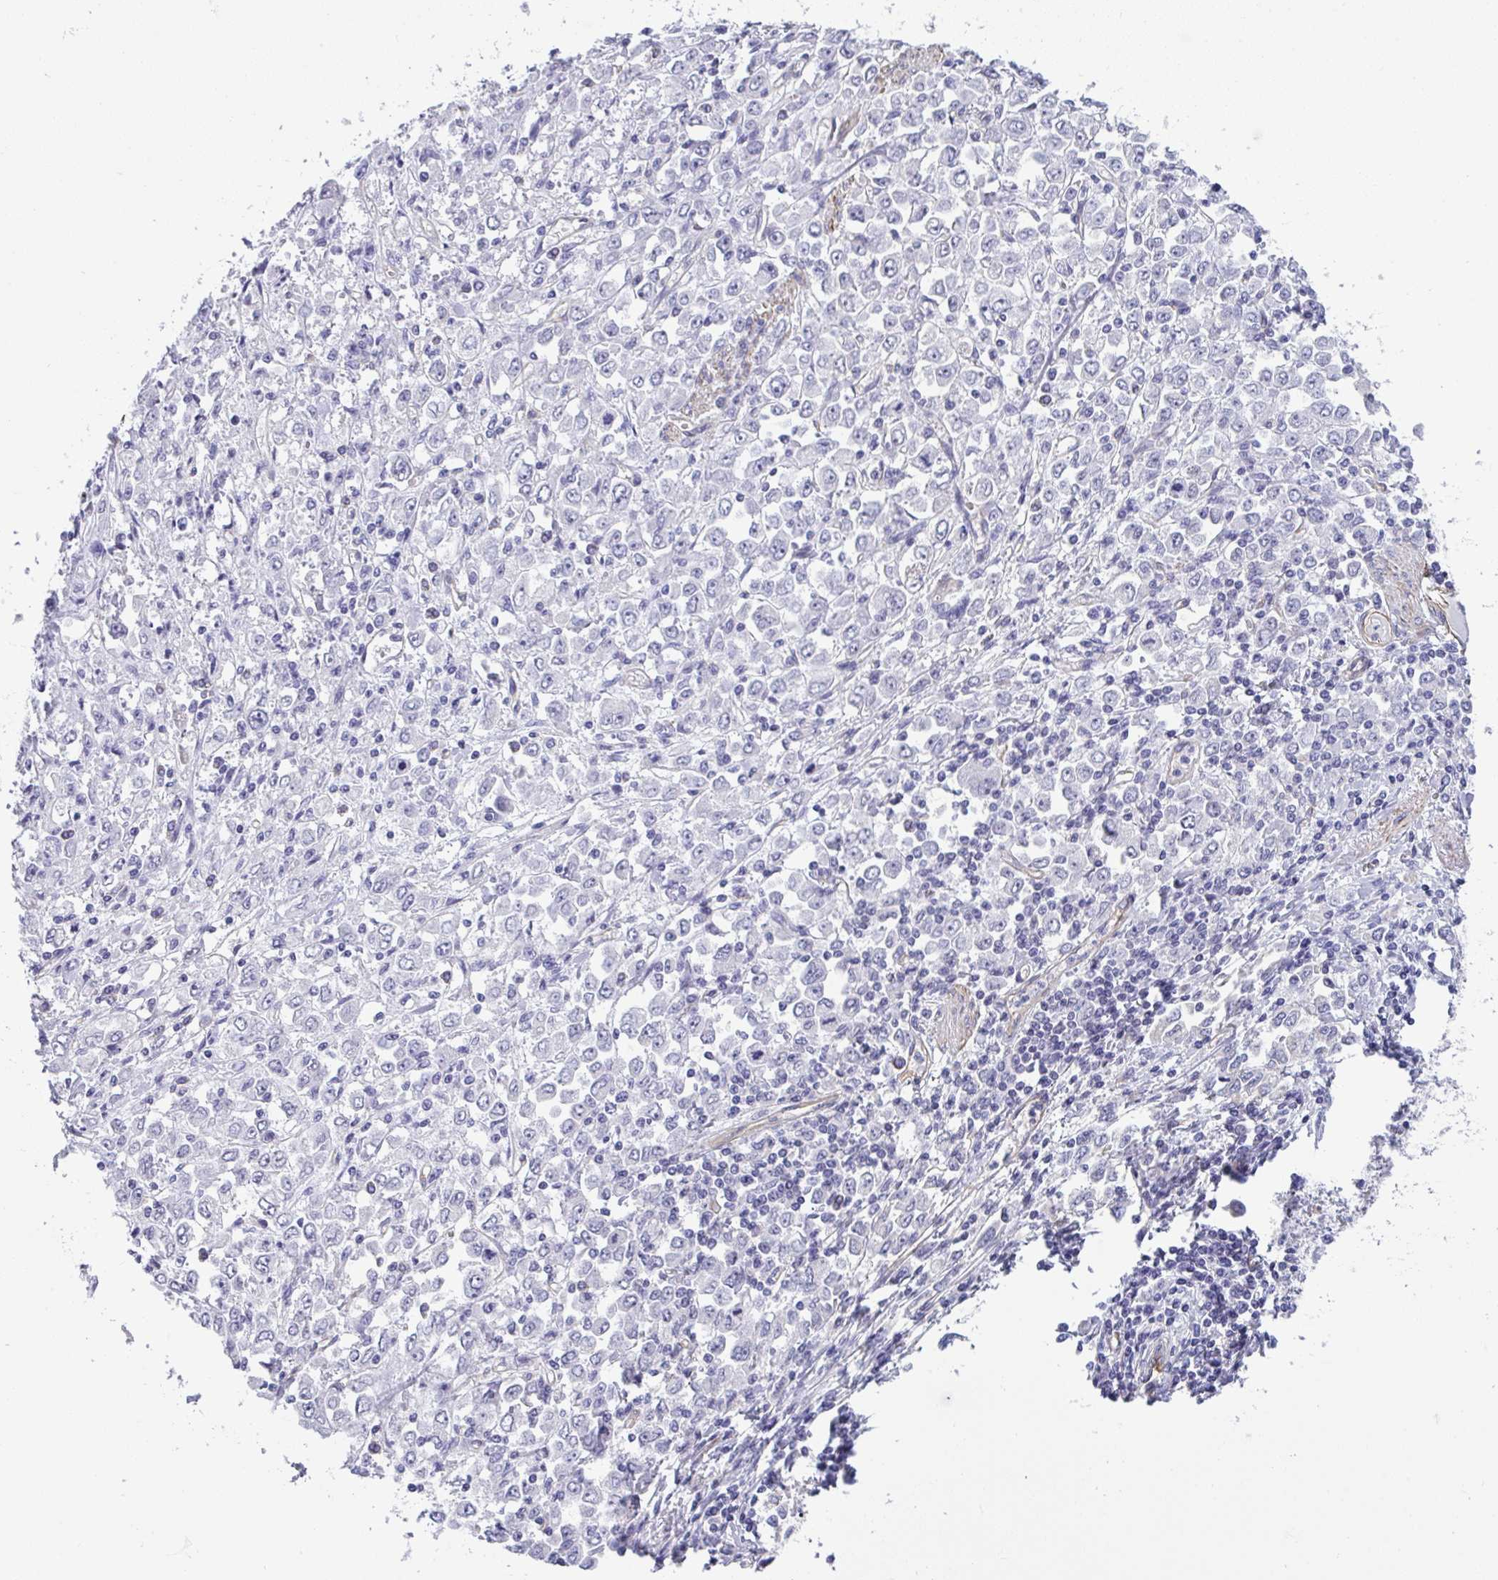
{"staining": {"intensity": "negative", "quantity": "none", "location": "none"}, "tissue": "stomach cancer", "cell_type": "Tumor cells", "image_type": "cancer", "snomed": [{"axis": "morphology", "description": "Adenocarcinoma, NOS"}, {"axis": "topography", "description": "Stomach, upper"}], "caption": "Immunohistochemistry (IHC) image of human adenocarcinoma (stomach) stained for a protein (brown), which exhibits no positivity in tumor cells.", "gene": "MYL12A", "patient": {"sex": "male", "age": 70}}